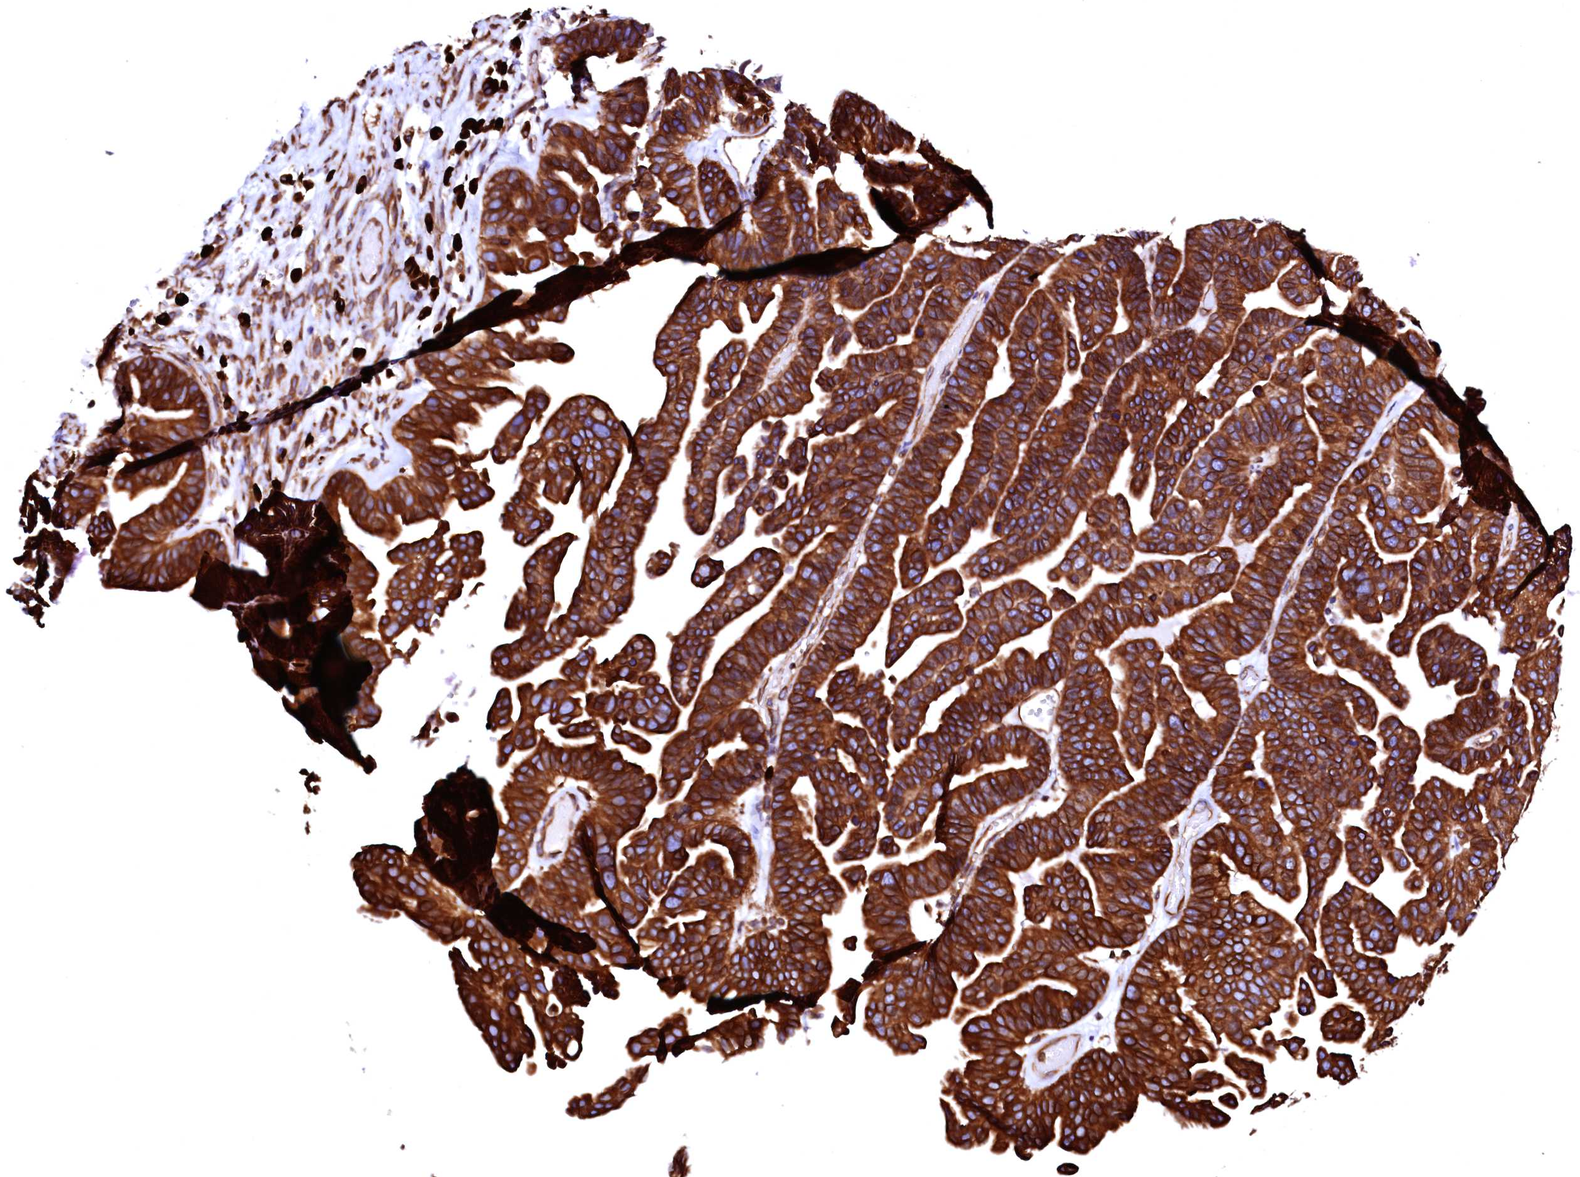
{"staining": {"intensity": "strong", "quantity": ">75%", "location": "cytoplasmic/membranous"}, "tissue": "ovarian cancer", "cell_type": "Tumor cells", "image_type": "cancer", "snomed": [{"axis": "morphology", "description": "Cystadenocarcinoma, serous, NOS"}, {"axis": "topography", "description": "Ovary"}], "caption": "Protein staining demonstrates strong cytoplasmic/membranous positivity in about >75% of tumor cells in ovarian serous cystadenocarcinoma.", "gene": "DERL1", "patient": {"sex": "female", "age": 56}}